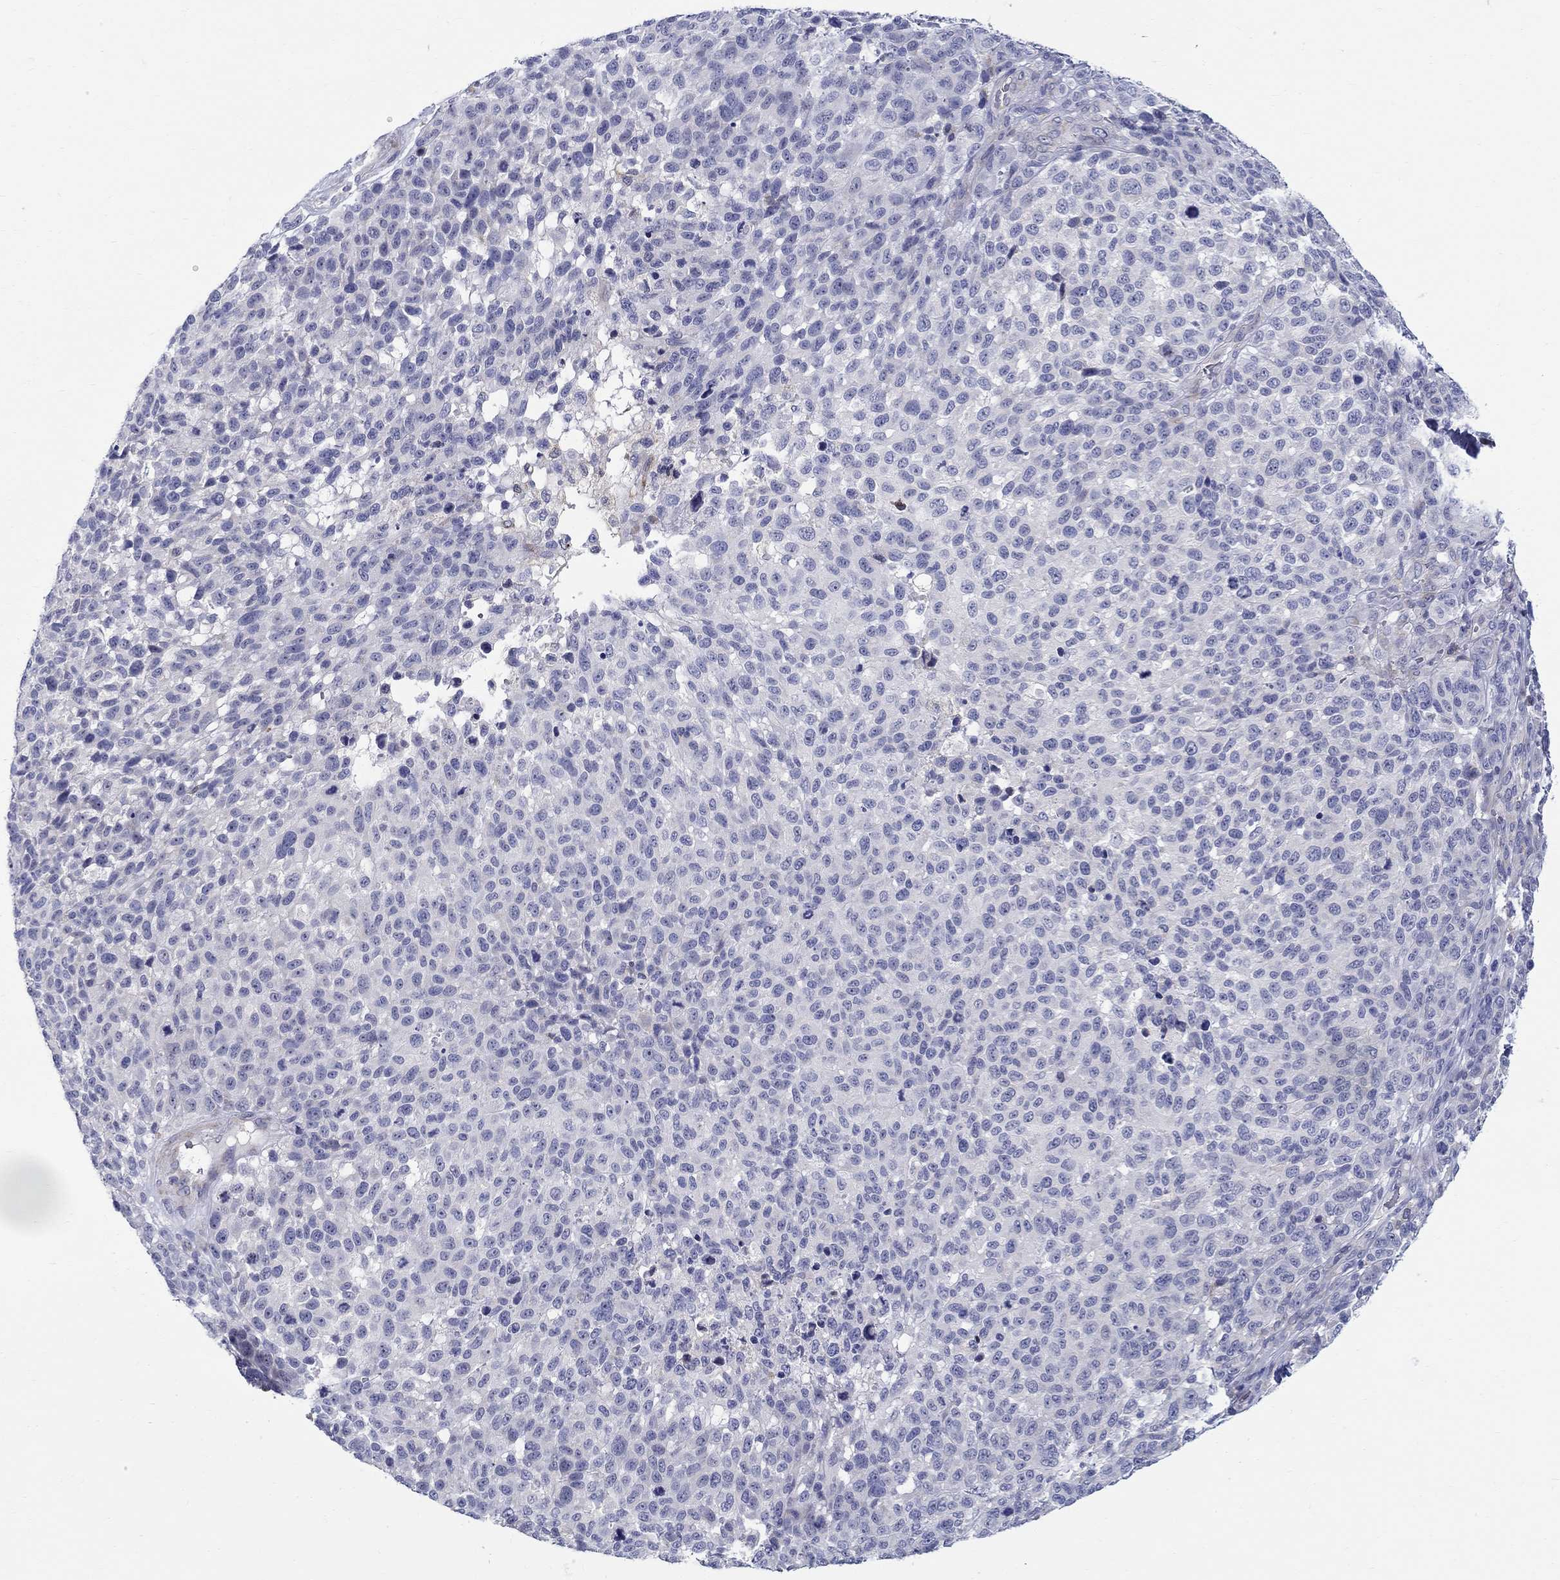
{"staining": {"intensity": "negative", "quantity": "none", "location": "none"}, "tissue": "melanoma", "cell_type": "Tumor cells", "image_type": "cancer", "snomed": [{"axis": "morphology", "description": "Malignant melanoma, NOS"}, {"axis": "topography", "description": "Skin"}], "caption": "The image exhibits no significant expression in tumor cells of malignant melanoma.", "gene": "QRFPR", "patient": {"sex": "female", "age": 95}}